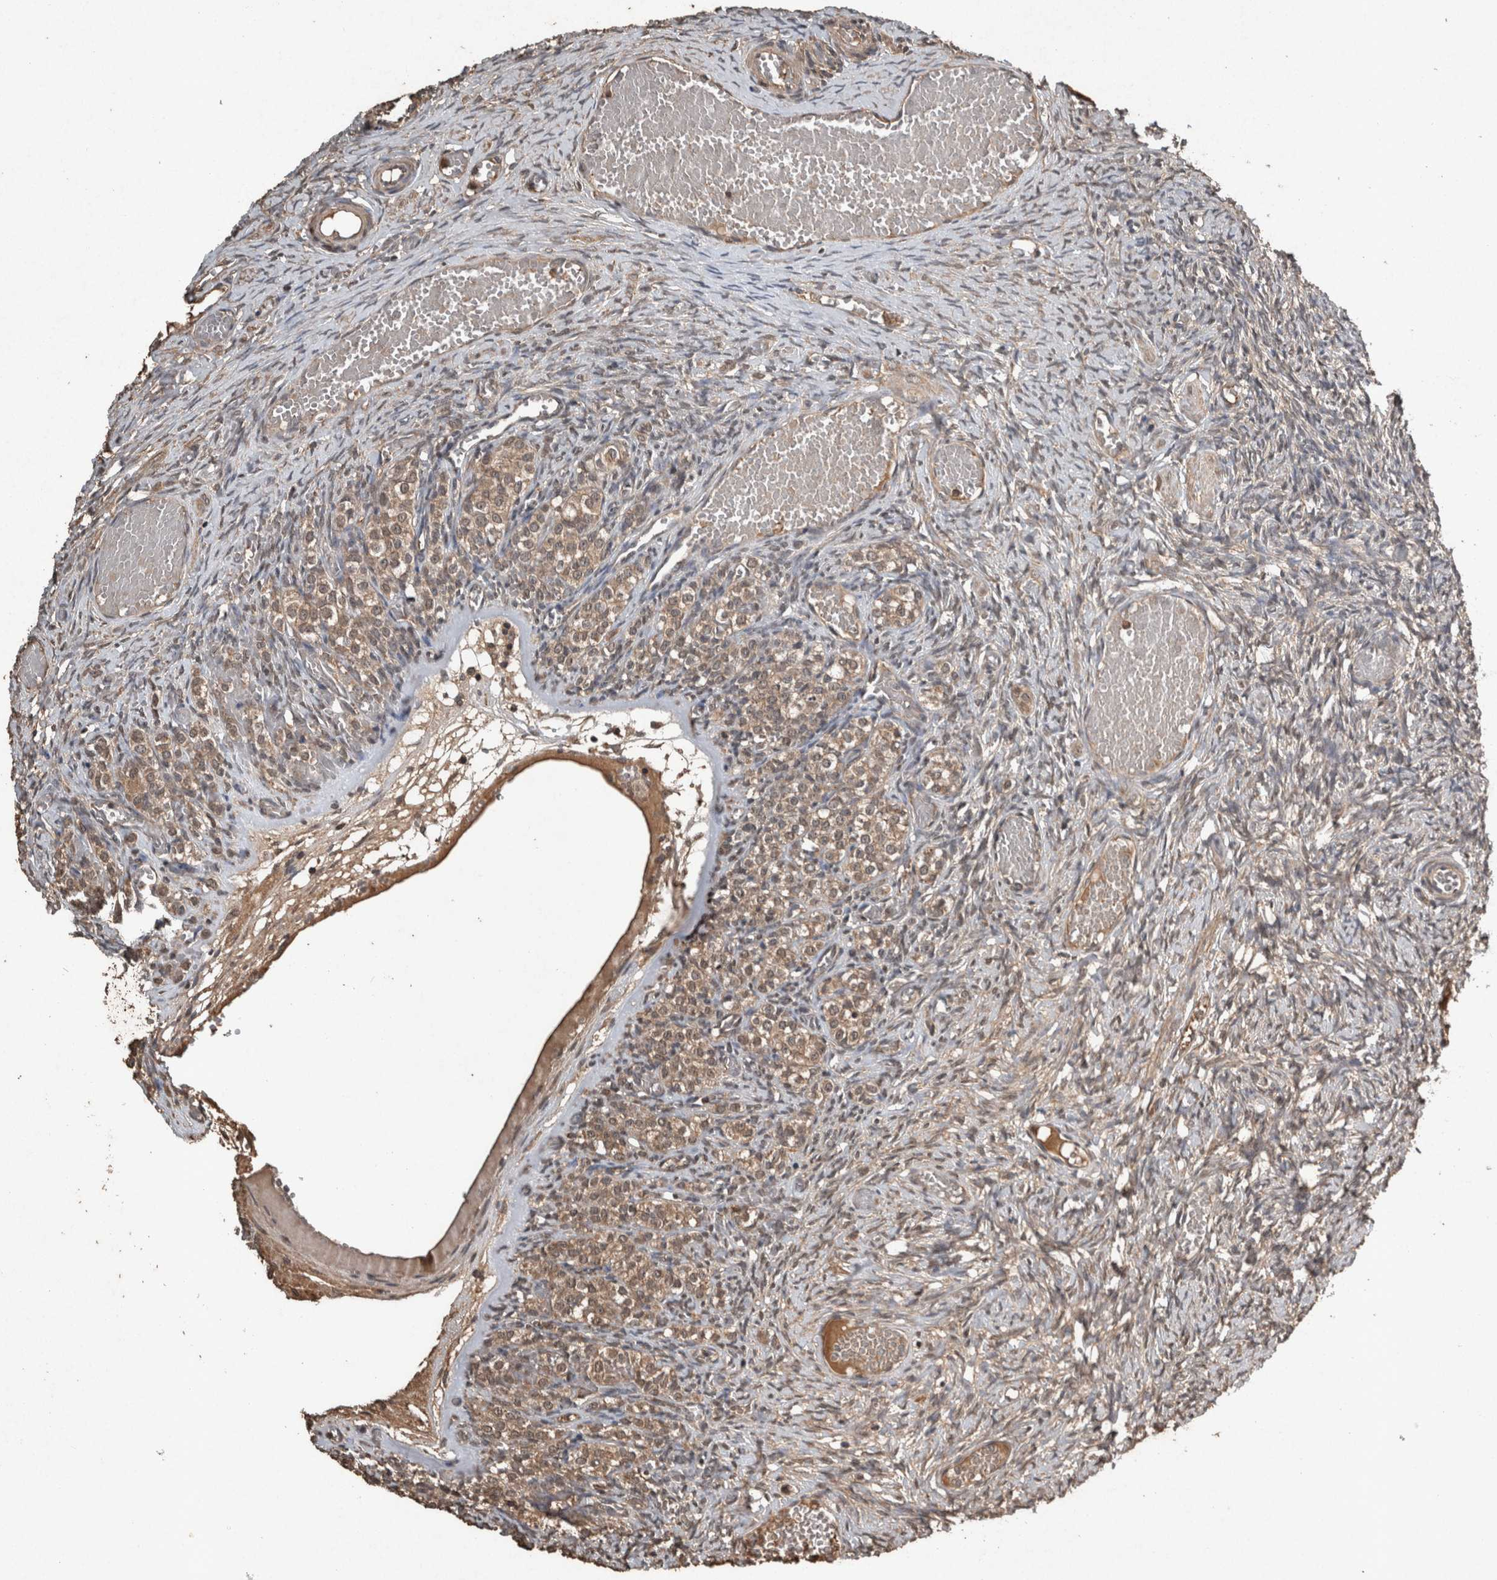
{"staining": {"intensity": "moderate", "quantity": ">75%", "location": "cytoplasmic/membranous"}, "tissue": "ovary", "cell_type": "Follicle cells", "image_type": "normal", "snomed": [{"axis": "morphology", "description": "Adenocarcinoma, NOS"}, {"axis": "topography", "description": "Endometrium"}], "caption": "IHC photomicrograph of unremarkable ovary: human ovary stained using immunohistochemistry (IHC) shows medium levels of moderate protein expression localized specifically in the cytoplasmic/membranous of follicle cells, appearing as a cytoplasmic/membranous brown color.", "gene": "FGFRL1", "patient": {"sex": "female", "age": 32}}